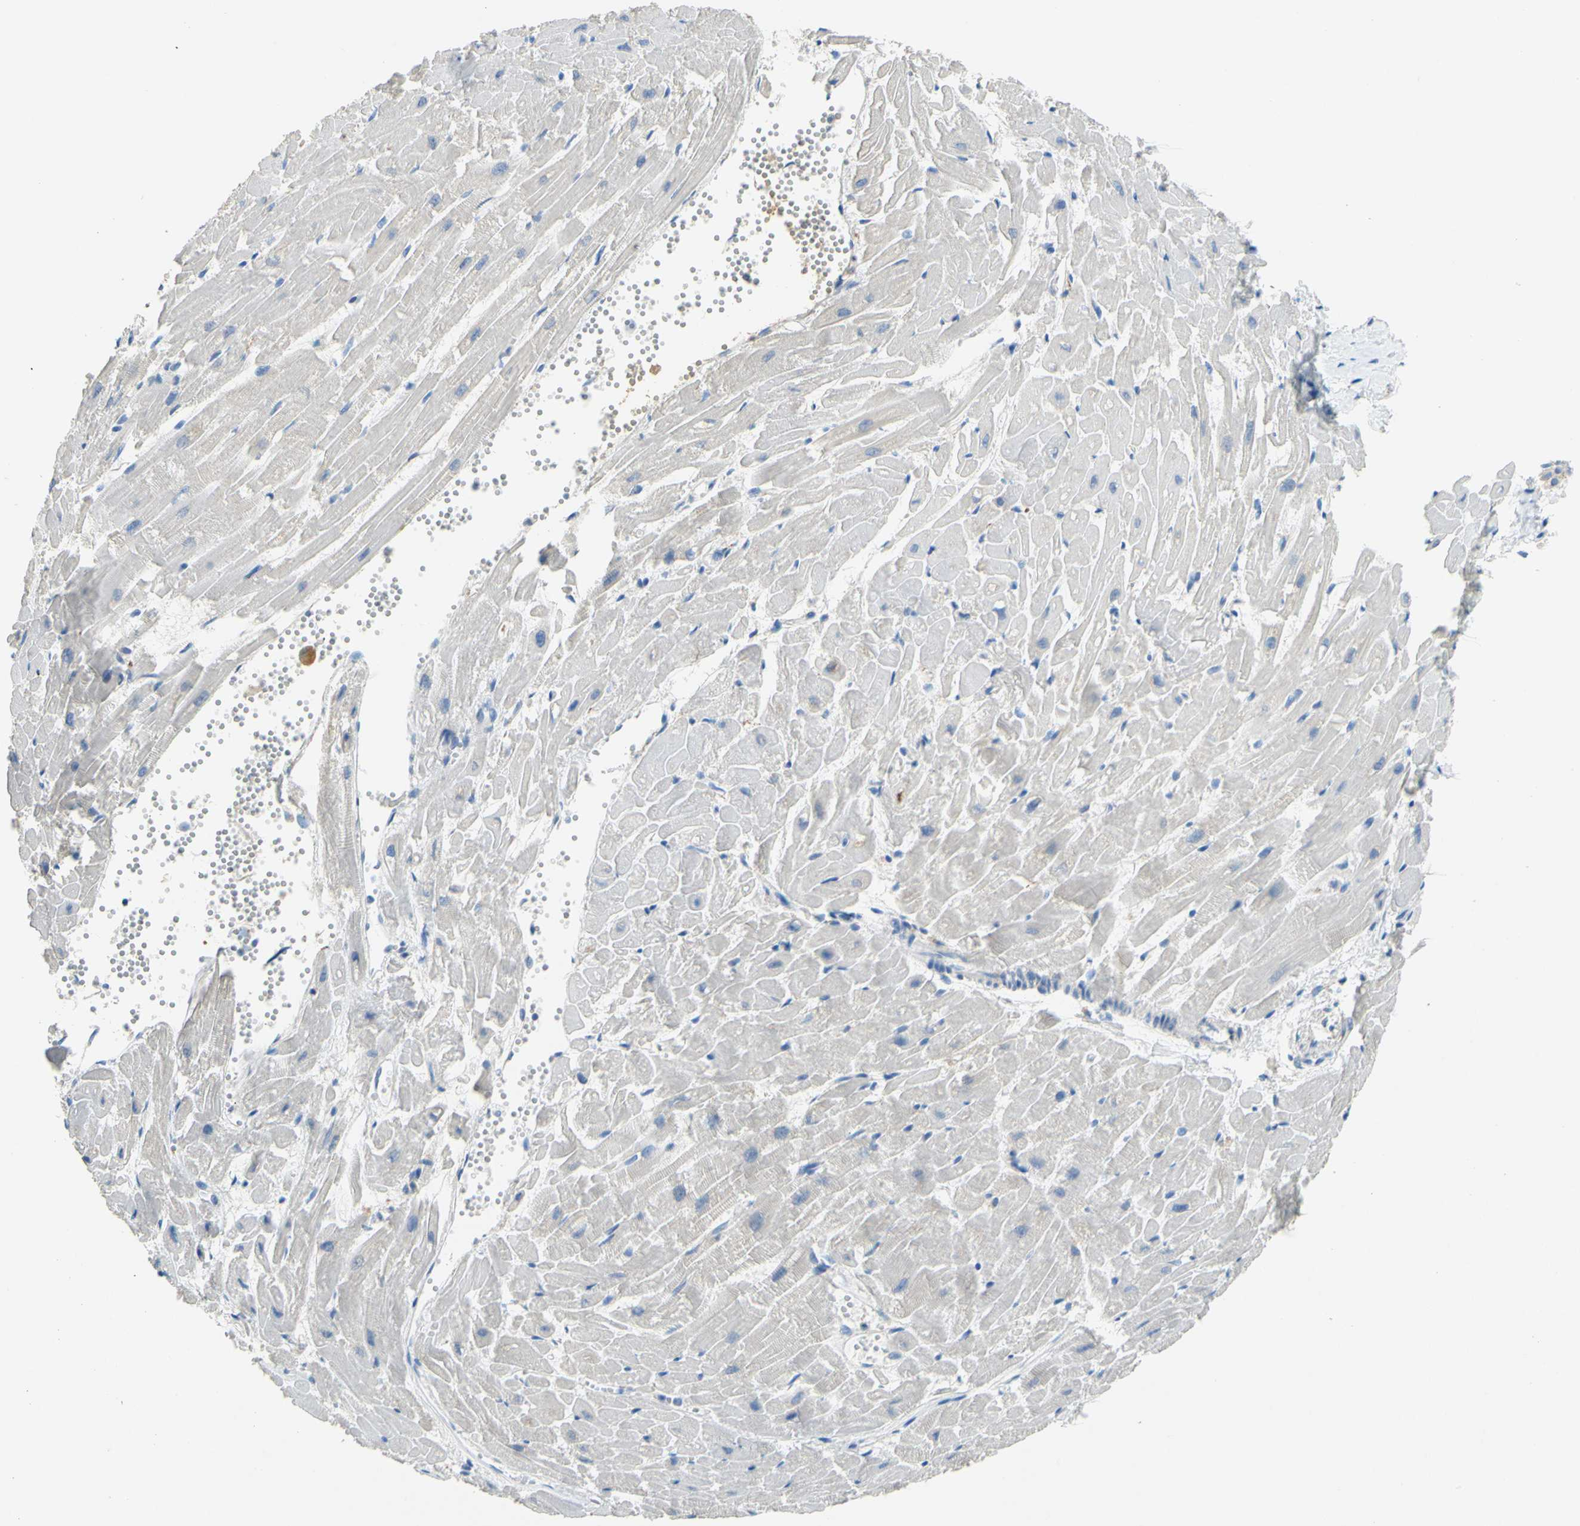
{"staining": {"intensity": "negative", "quantity": "none", "location": "none"}, "tissue": "heart muscle", "cell_type": "Cardiomyocytes", "image_type": "normal", "snomed": [{"axis": "morphology", "description": "Normal tissue, NOS"}, {"axis": "topography", "description": "Heart"}], "caption": "Heart muscle was stained to show a protein in brown. There is no significant staining in cardiomyocytes. Brightfield microscopy of immunohistochemistry (IHC) stained with DAB (3,3'-diaminobenzidine) (brown) and hematoxylin (blue), captured at high magnification.", "gene": "CDH10", "patient": {"sex": "female", "age": 19}}